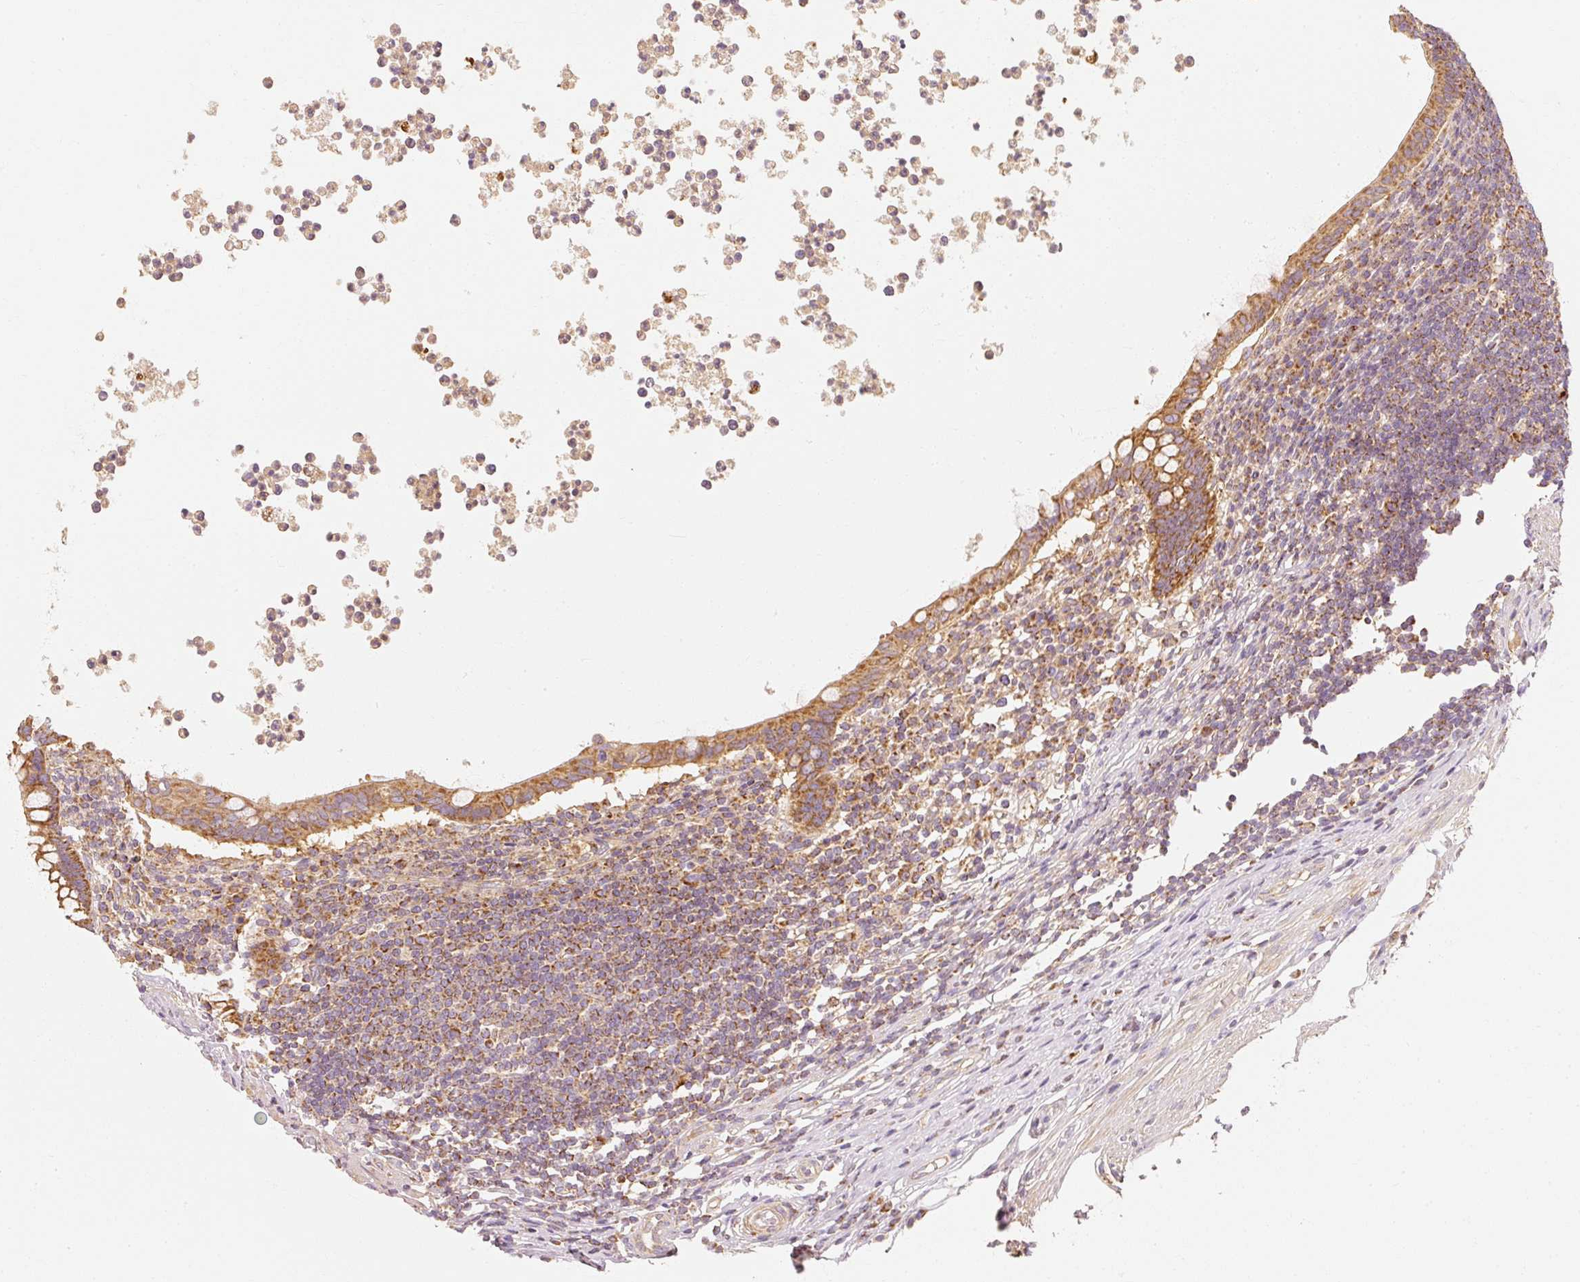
{"staining": {"intensity": "strong", "quantity": ">75%", "location": "cytoplasmic/membranous"}, "tissue": "appendix", "cell_type": "Glandular cells", "image_type": "normal", "snomed": [{"axis": "morphology", "description": "Normal tissue, NOS"}, {"axis": "topography", "description": "Appendix"}], "caption": "Human appendix stained with a brown dye displays strong cytoplasmic/membranous positive staining in approximately >75% of glandular cells.", "gene": "TOMM40", "patient": {"sex": "female", "age": 56}}